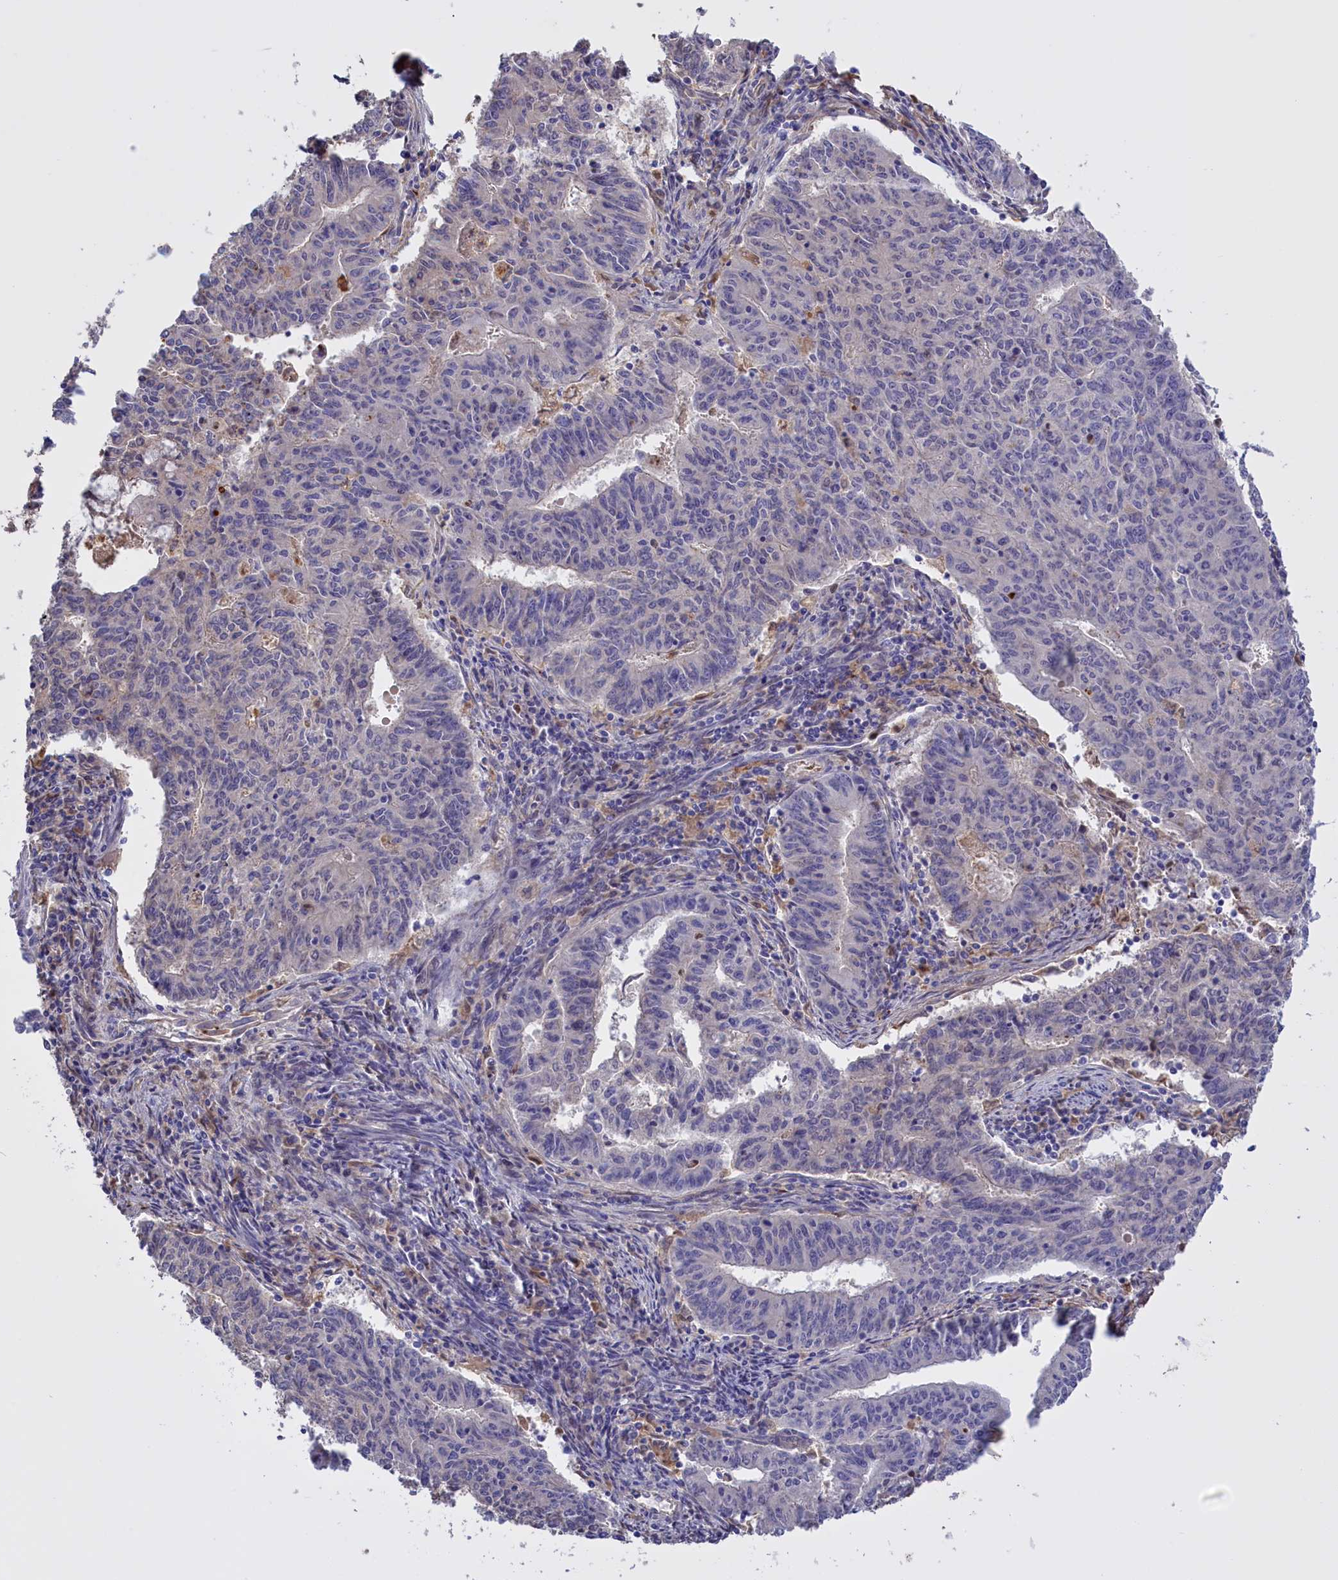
{"staining": {"intensity": "negative", "quantity": "none", "location": "none"}, "tissue": "endometrial cancer", "cell_type": "Tumor cells", "image_type": "cancer", "snomed": [{"axis": "morphology", "description": "Adenocarcinoma, NOS"}, {"axis": "topography", "description": "Endometrium"}], "caption": "Endometrial adenocarcinoma was stained to show a protein in brown. There is no significant expression in tumor cells.", "gene": "FAM149B1", "patient": {"sex": "female", "age": 59}}